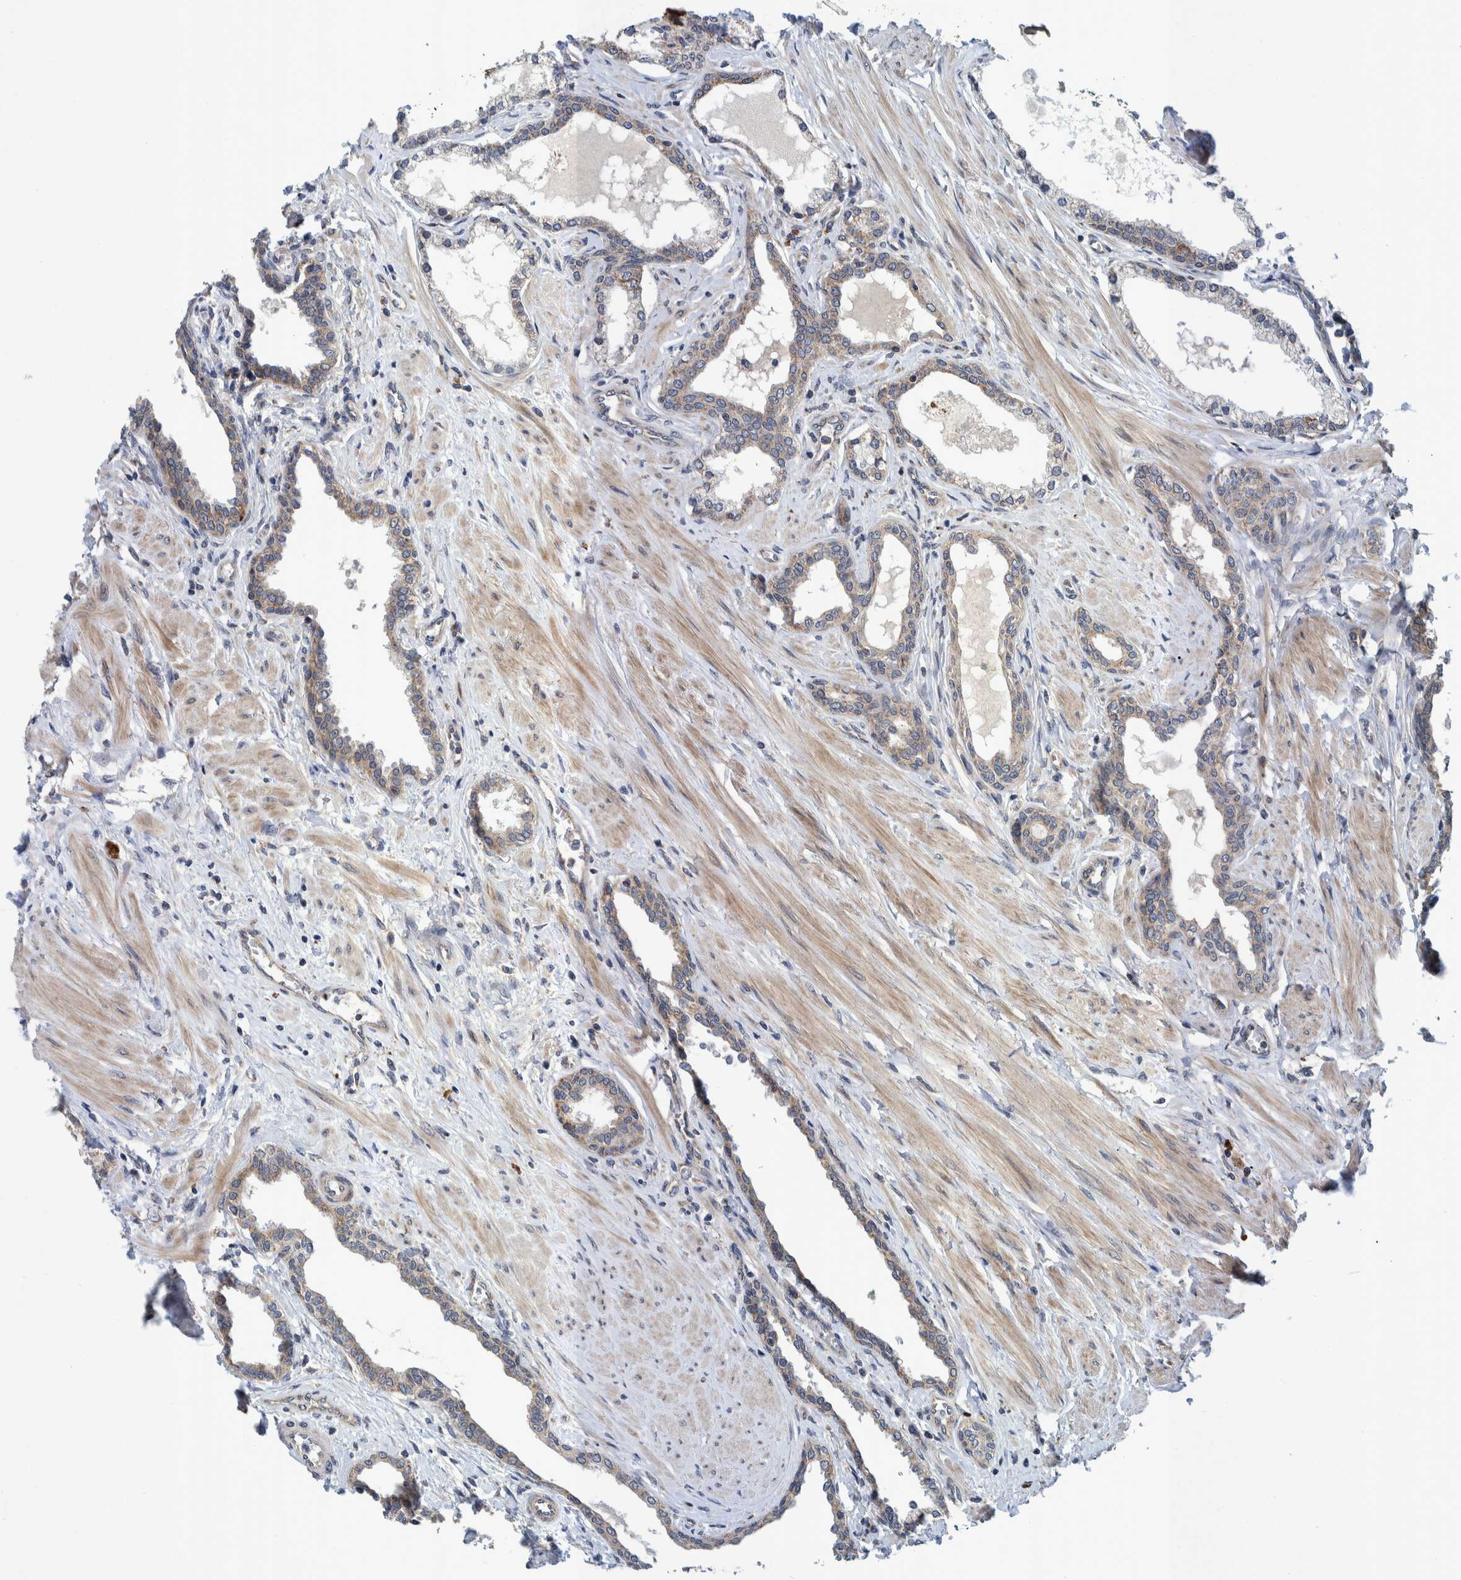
{"staining": {"intensity": "weak", "quantity": "25%-75%", "location": "cytoplasmic/membranous"}, "tissue": "prostate cancer", "cell_type": "Tumor cells", "image_type": "cancer", "snomed": [{"axis": "morphology", "description": "Adenocarcinoma, High grade"}, {"axis": "topography", "description": "Prostate"}], "caption": "Brown immunohistochemical staining in prostate cancer demonstrates weak cytoplasmic/membranous positivity in about 25%-75% of tumor cells.", "gene": "MRPS7", "patient": {"sex": "male", "age": 52}}